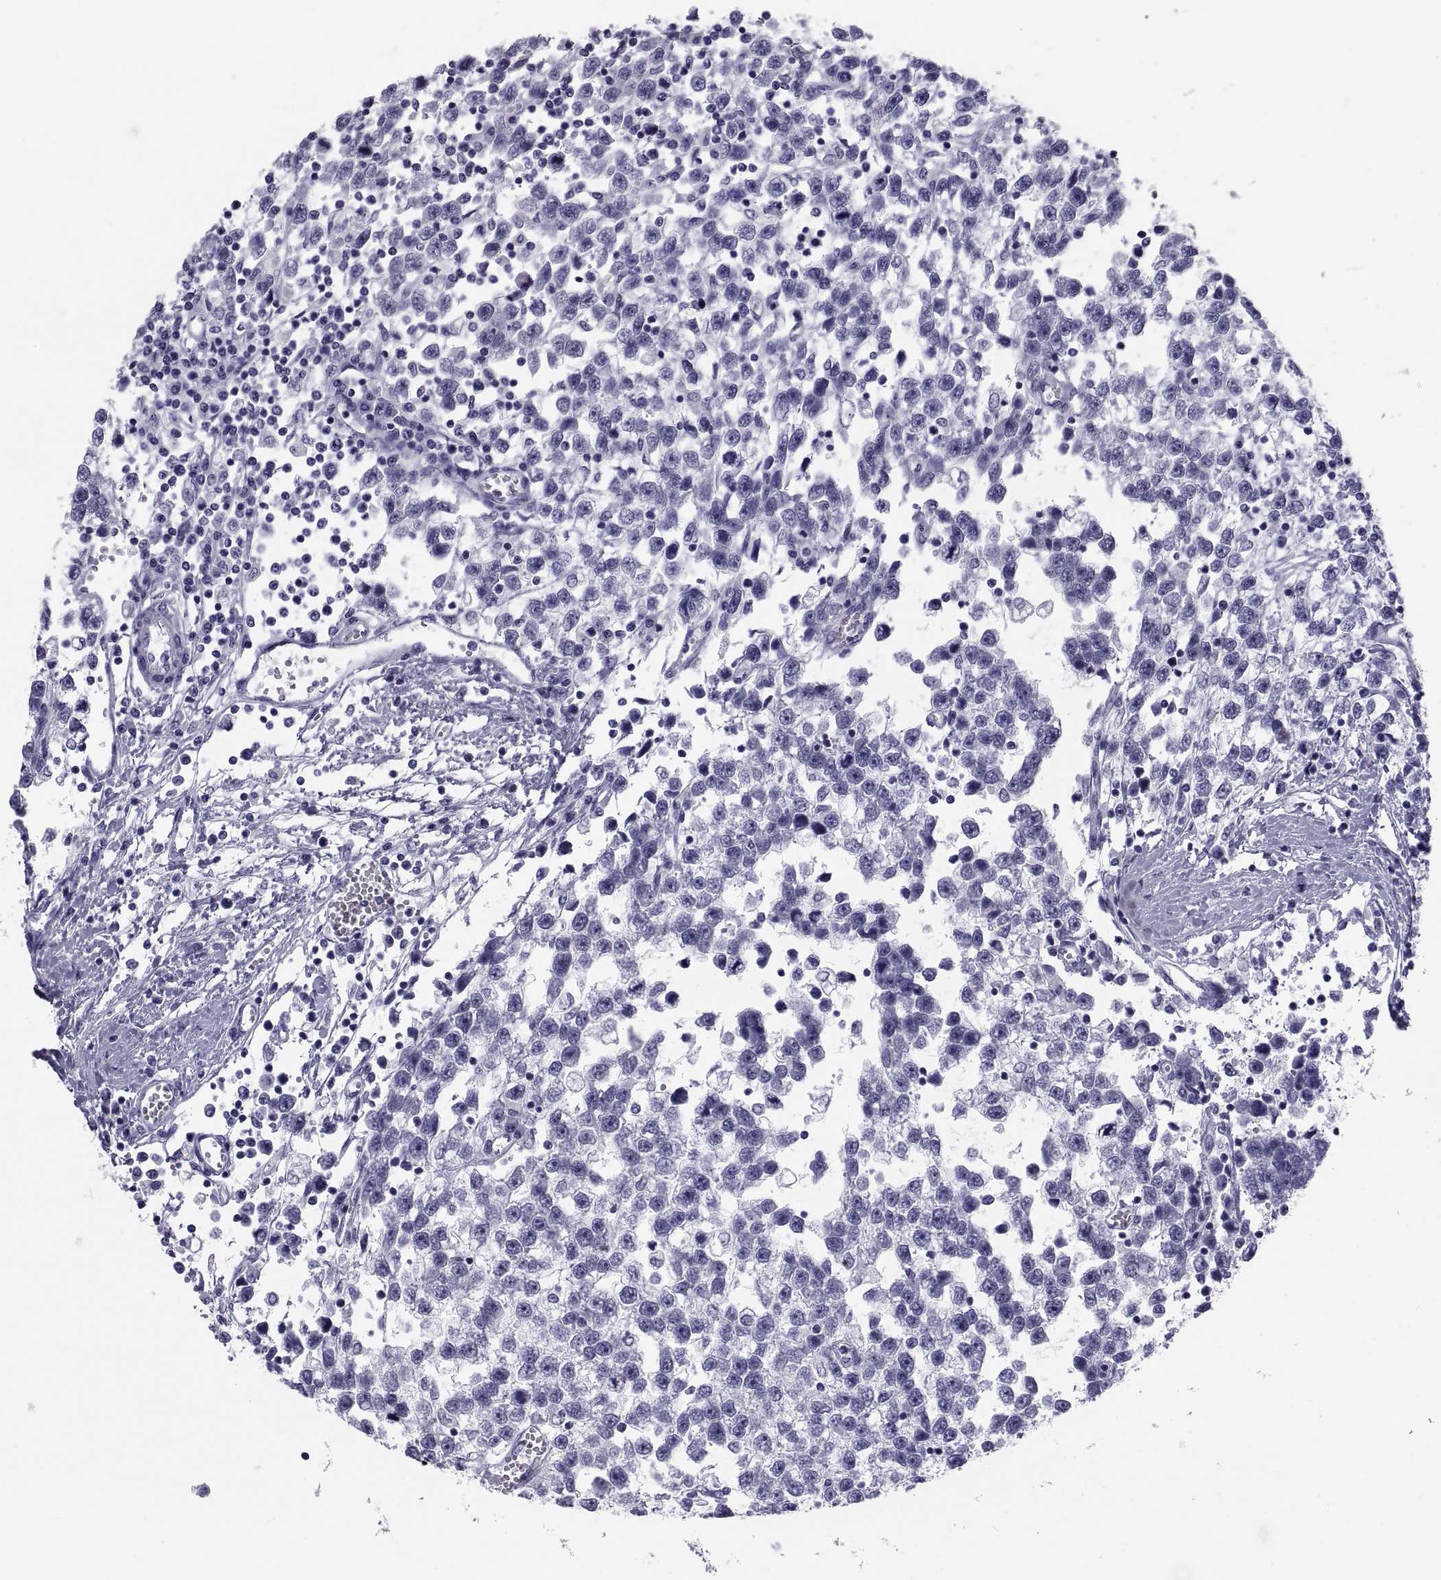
{"staining": {"intensity": "negative", "quantity": "none", "location": "none"}, "tissue": "testis cancer", "cell_type": "Tumor cells", "image_type": "cancer", "snomed": [{"axis": "morphology", "description": "Seminoma, NOS"}, {"axis": "topography", "description": "Testis"}], "caption": "IHC micrograph of seminoma (testis) stained for a protein (brown), which reveals no positivity in tumor cells.", "gene": "DEFB129", "patient": {"sex": "male", "age": 34}}